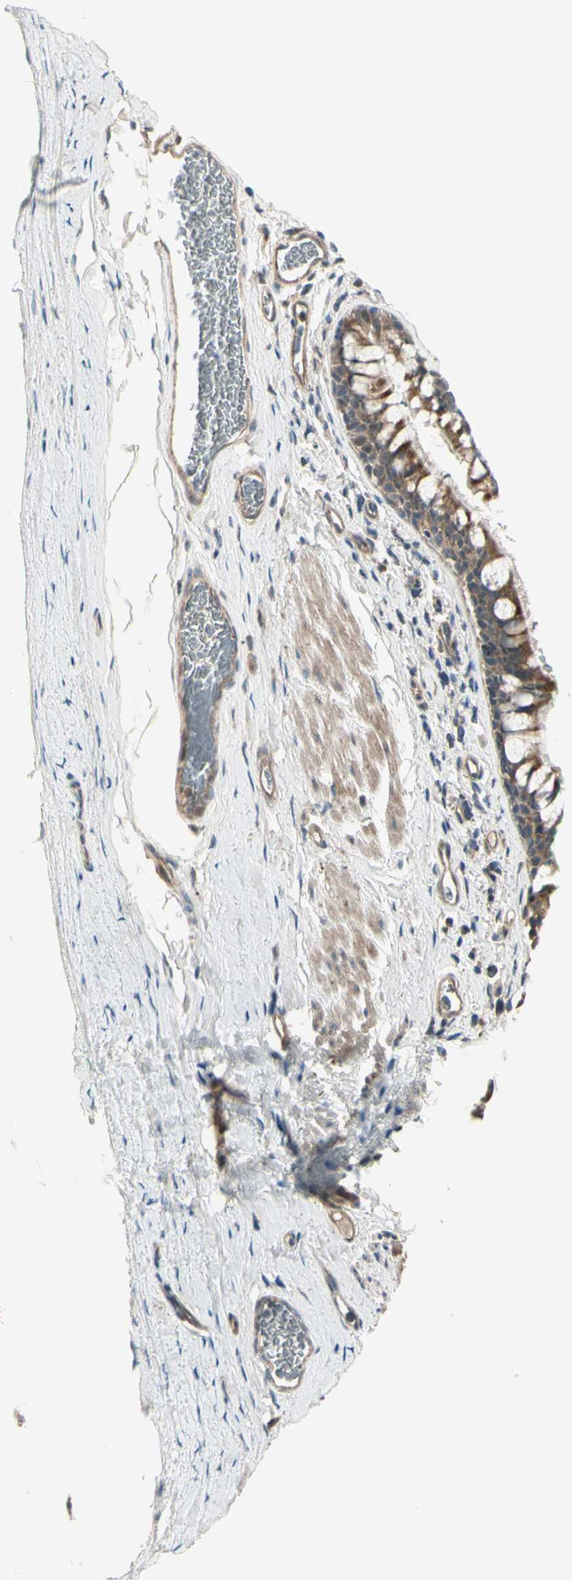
{"staining": {"intensity": "strong", "quantity": ">75%", "location": "cytoplasmic/membranous"}, "tissue": "bronchus", "cell_type": "Respiratory epithelial cells", "image_type": "normal", "snomed": [{"axis": "morphology", "description": "Normal tissue, NOS"}, {"axis": "morphology", "description": "Malignant melanoma, Metastatic site"}, {"axis": "topography", "description": "Bronchus"}, {"axis": "topography", "description": "Lung"}], "caption": "A brown stain highlights strong cytoplasmic/membranous staining of a protein in respiratory epithelial cells of normal bronchus. The protein of interest is stained brown, and the nuclei are stained in blue (DAB IHC with brightfield microscopy, high magnification).", "gene": "OSTM1", "patient": {"sex": "male", "age": 64}}